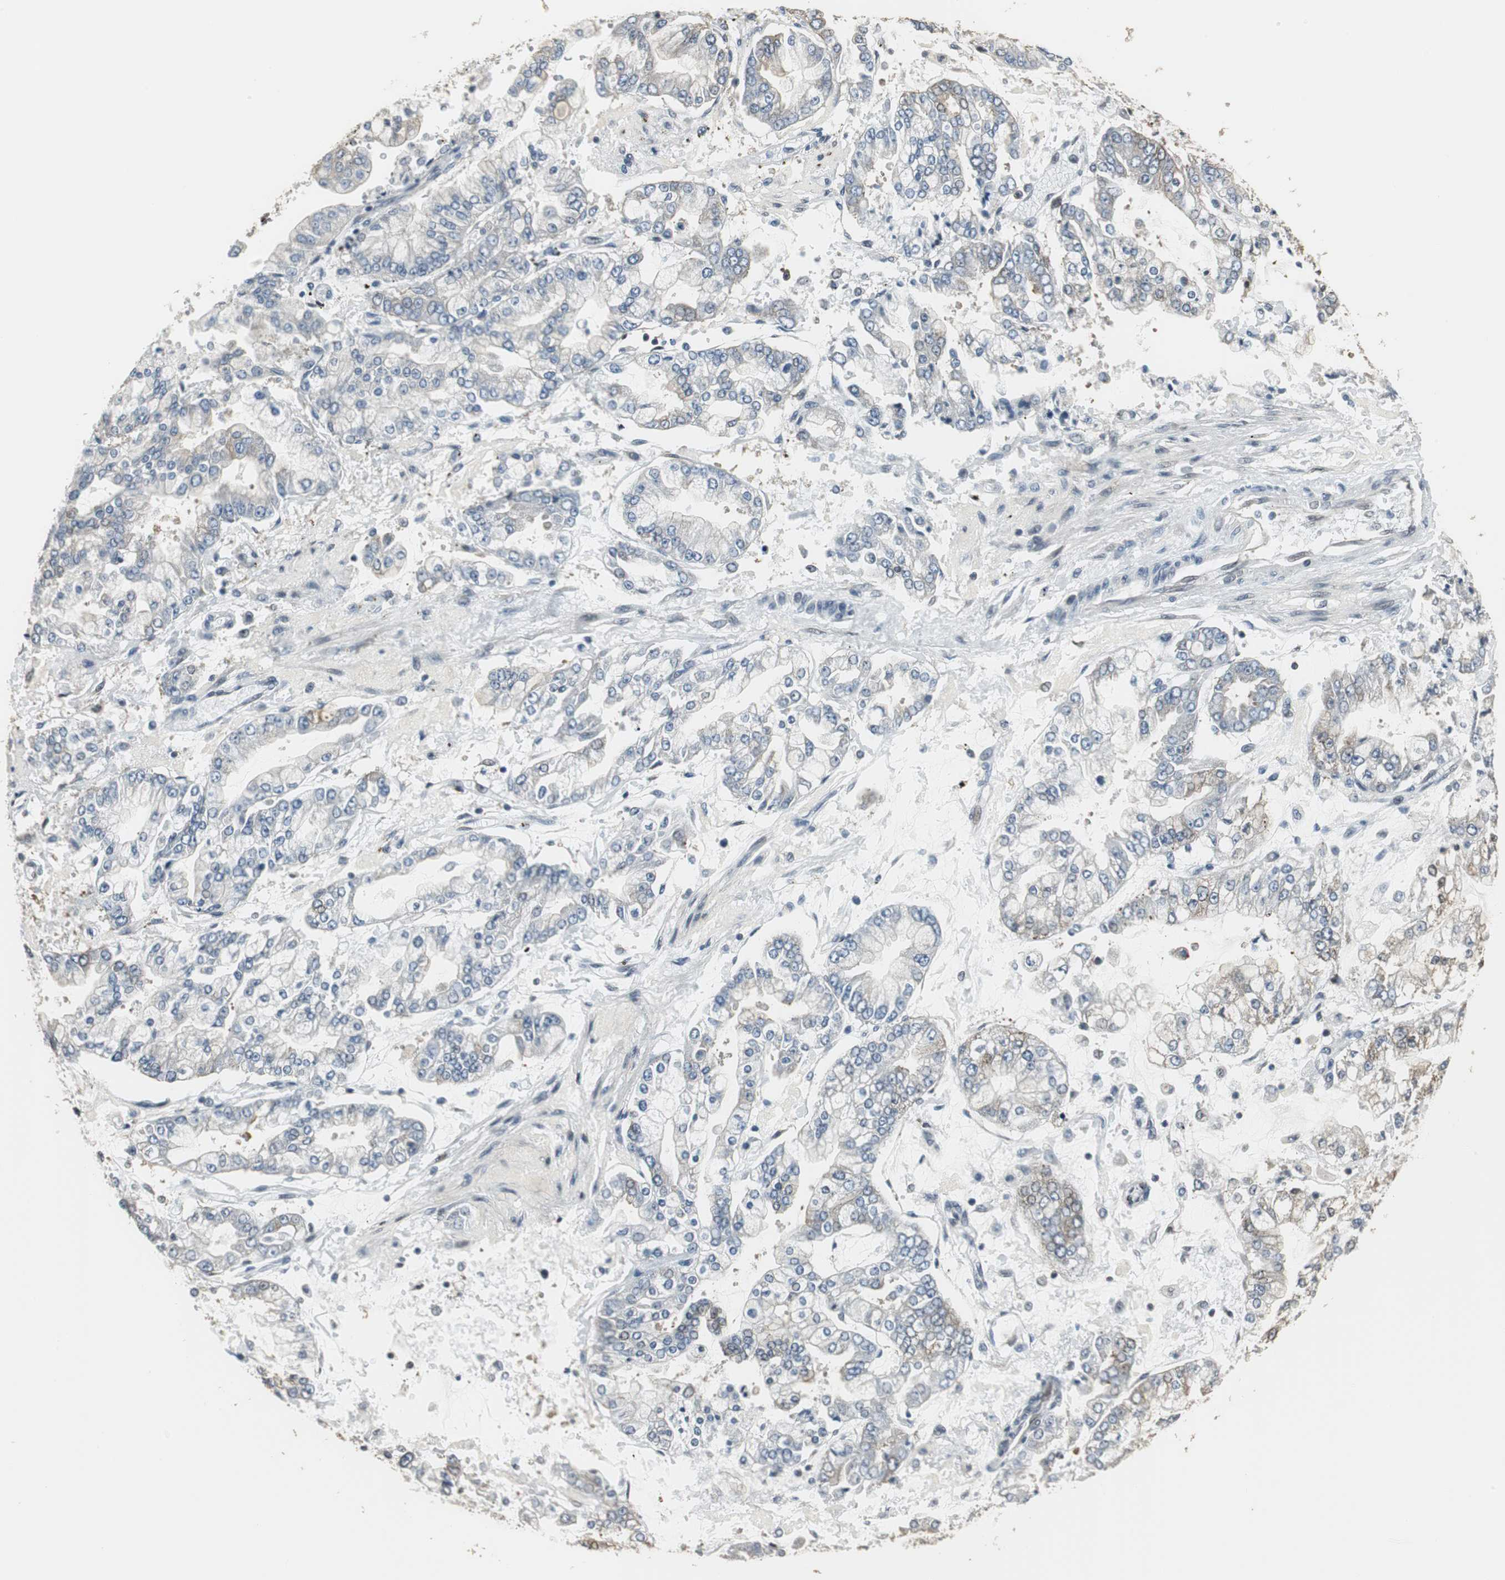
{"staining": {"intensity": "weak", "quantity": "<25%", "location": "cytoplasmic/membranous"}, "tissue": "stomach cancer", "cell_type": "Tumor cells", "image_type": "cancer", "snomed": [{"axis": "morphology", "description": "Adenocarcinoma, NOS"}, {"axis": "topography", "description": "Stomach"}], "caption": "Micrograph shows no significant protein expression in tumor cells of stomach adenocarcinoma.", "gene": "CCT5", "patient": {"sex": "male", "age": 76}}